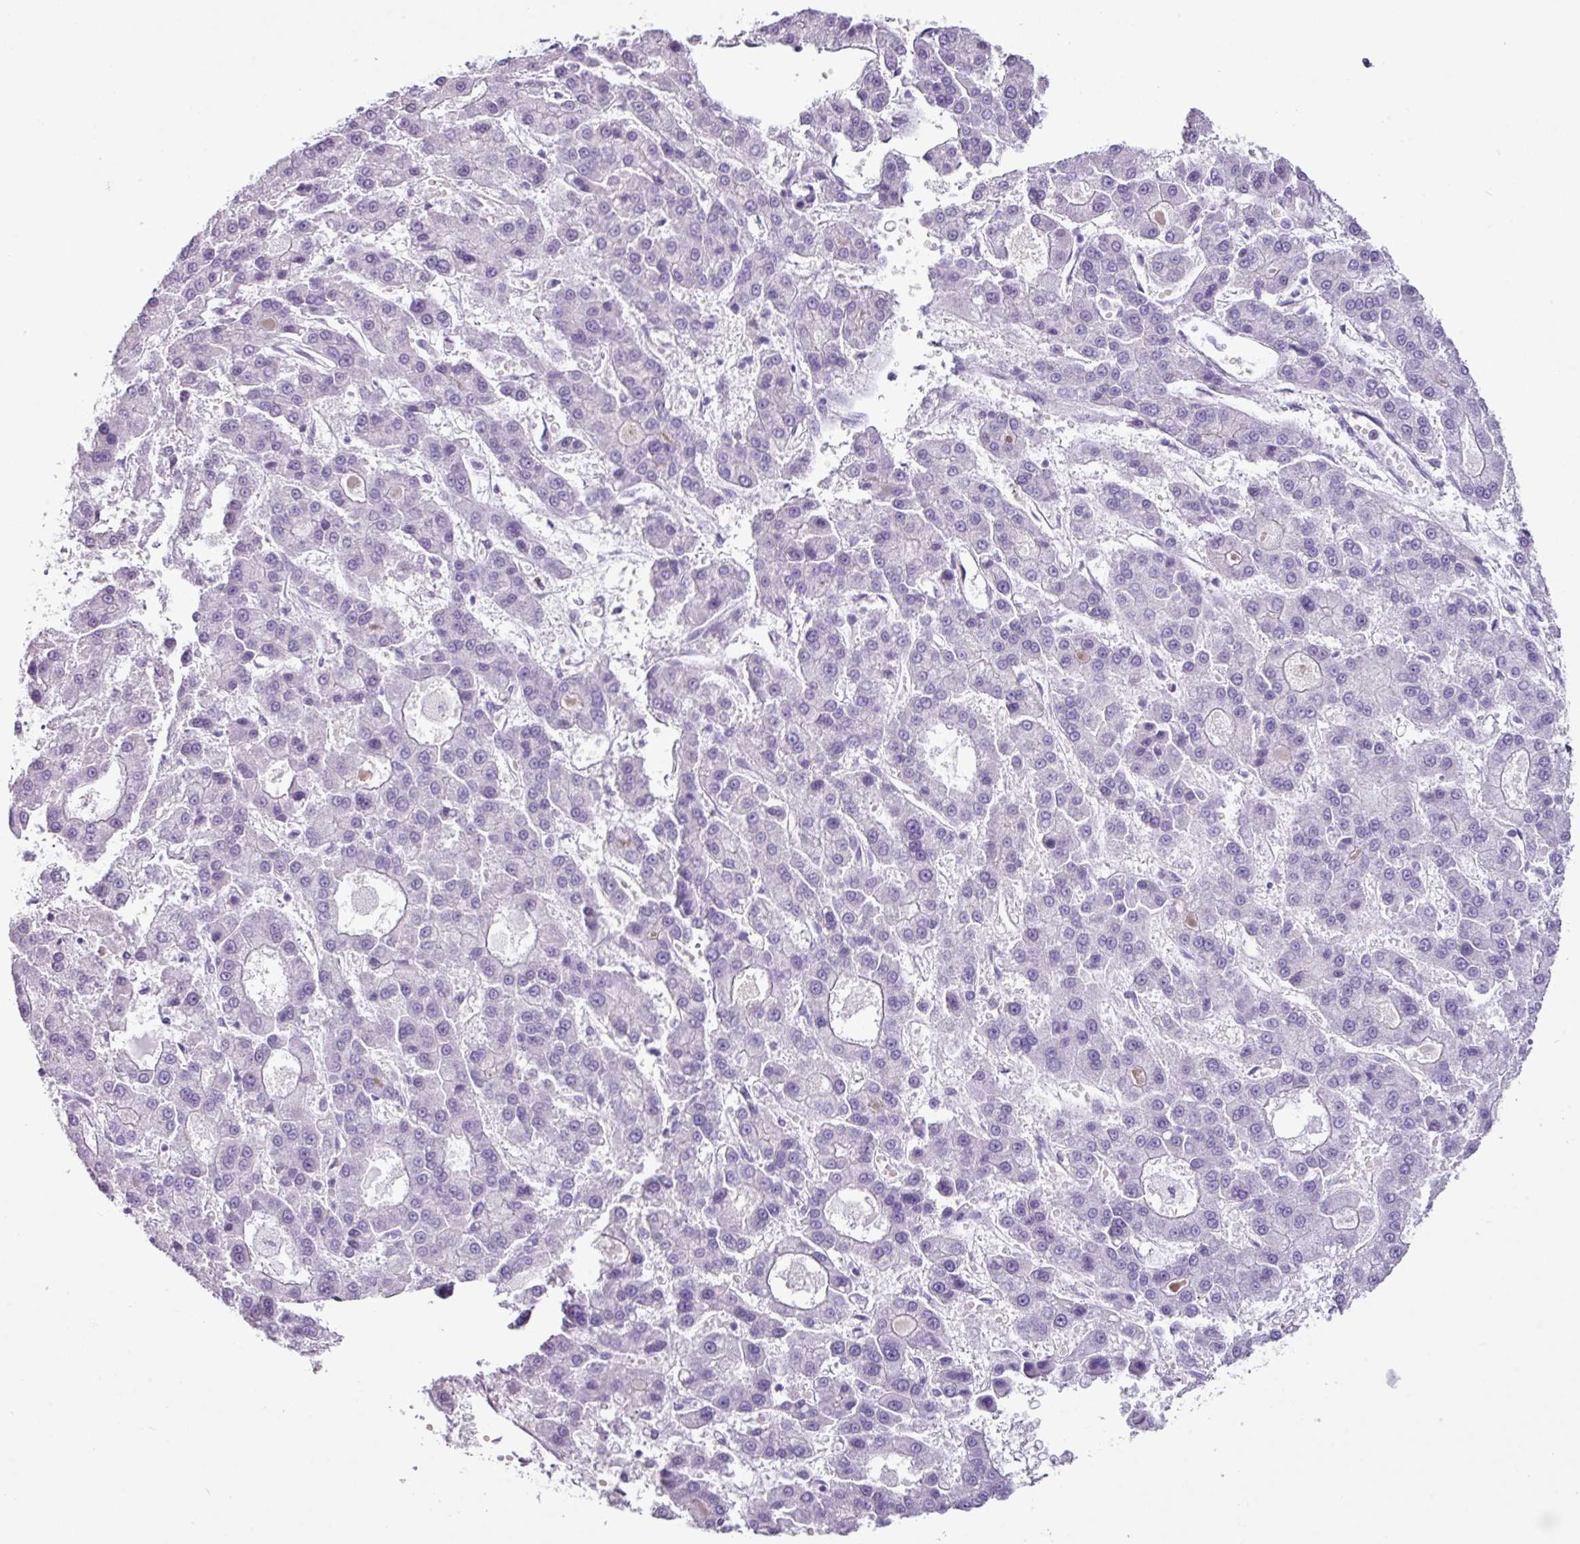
{"staining": {"intensity": "negative", "quantity": "none", "location": "none"}, "tissue": "liver cancer", "cell_type": "Tumor cells", "image_type": "cancer", "snomed": [{"axis": "morphology", "description": "Carcinoma, Hepatocellular, NOS"}, {"axis": "topography", "description": "Liver"}], "caption": "DAB (3,3'-diaminobenzidine) immunohistochemical staining of liver cancer (hepatocellular carcinoma) displays no significant expression in tumor cells.", "gene": "SCT", "patient": {"sex": "male", "age": 70}}